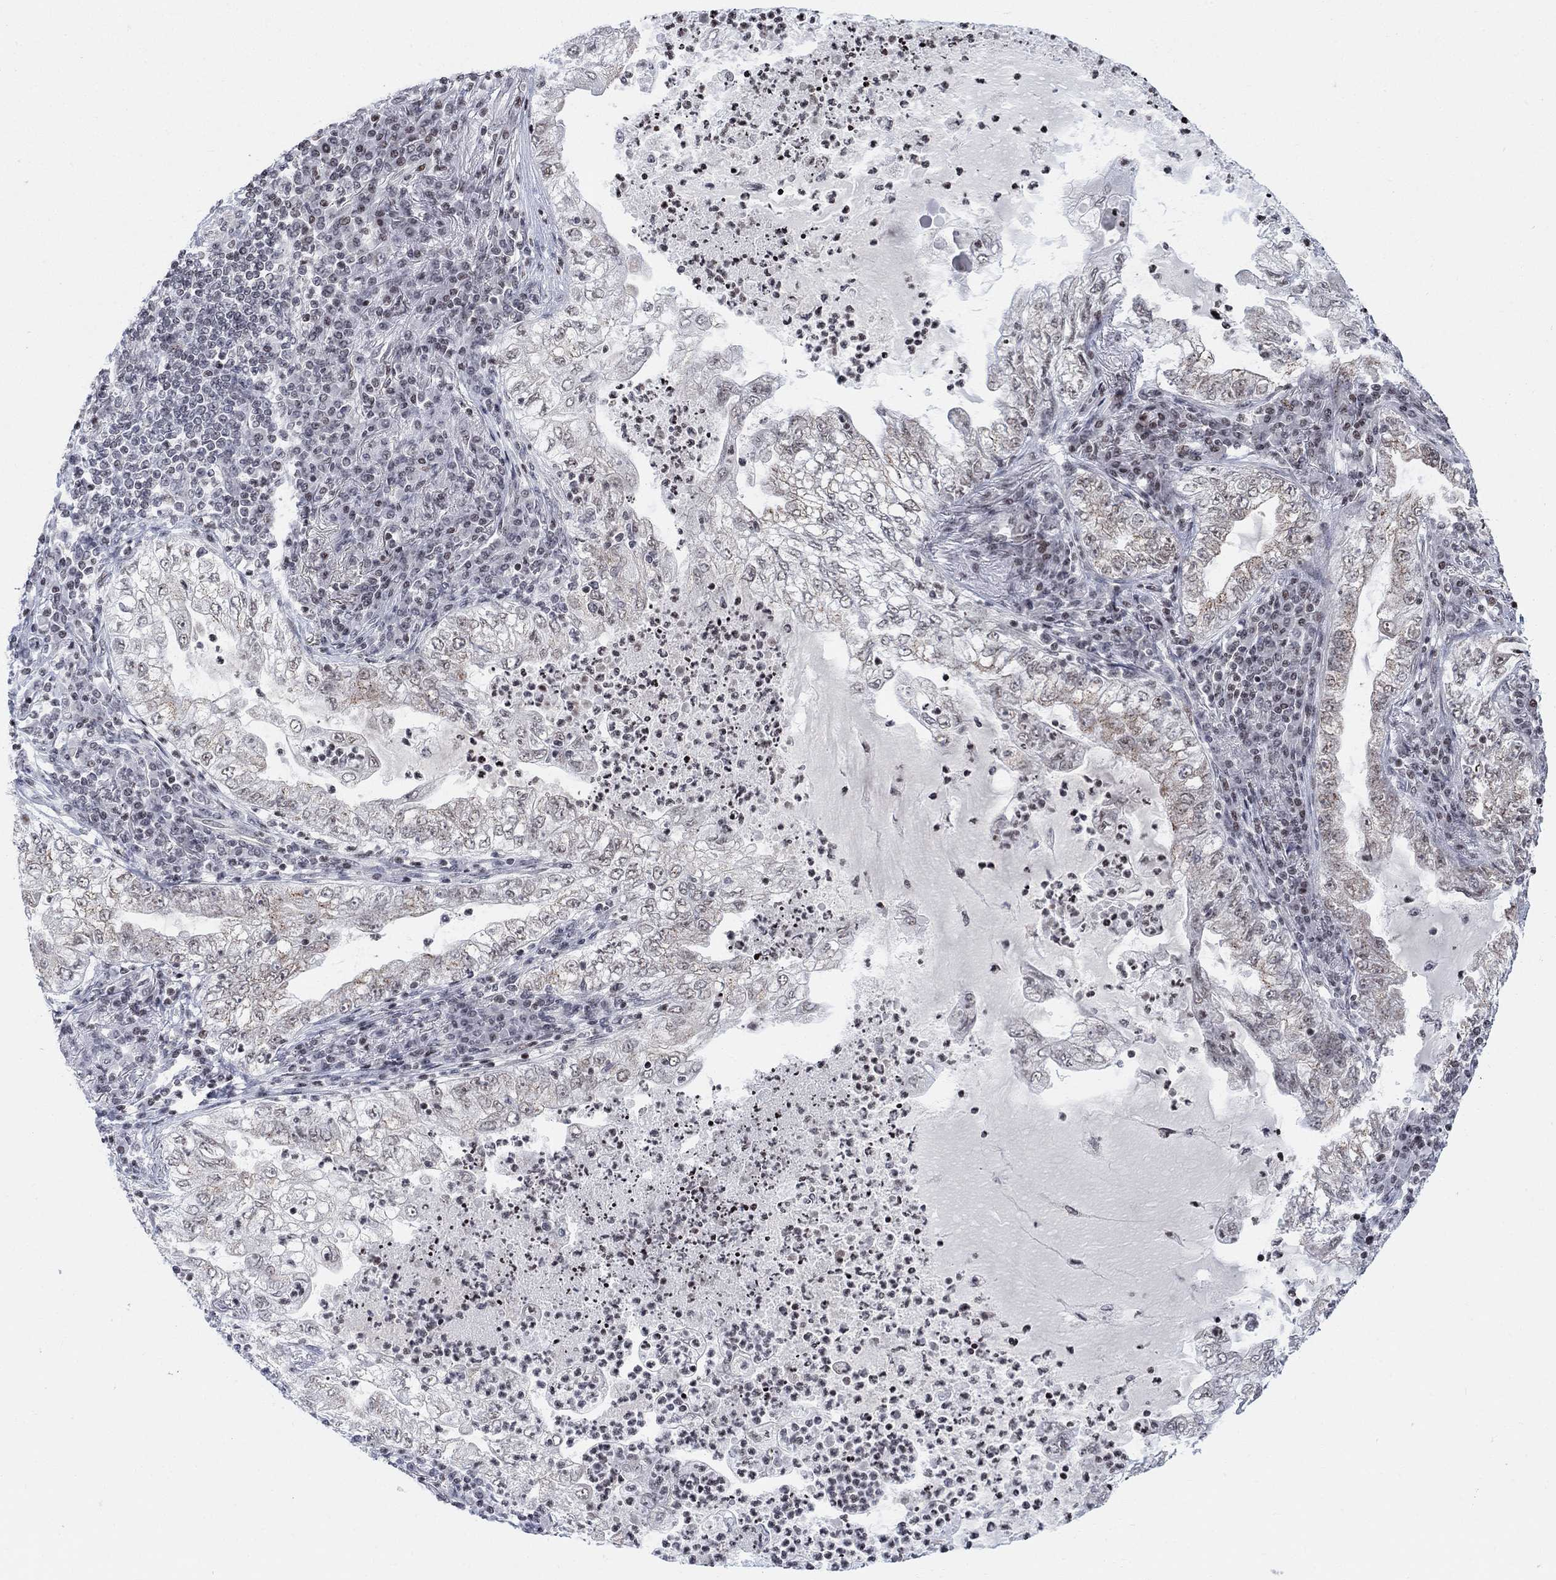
{"staining": {"intensity": "weak", "quantity": "<25%", "location": "cytoplasmic/membranous"}, "tissue": "lung cancer", "cell_type": "Tumor cells", "image_type": "cancer", "snomed": [{"axis": "morphology", "description": "Adenocarcinoma, NOS"}, {"axis": "topography", "description": "Lung"}], "caption": "A high-resolution micrograph shows IHC staining of lung adenocarcinoma, which reveals no significant positivity in tumor cells.", "gene": "ABHD14A", "patient": {"sex": "female", "age": 73}}